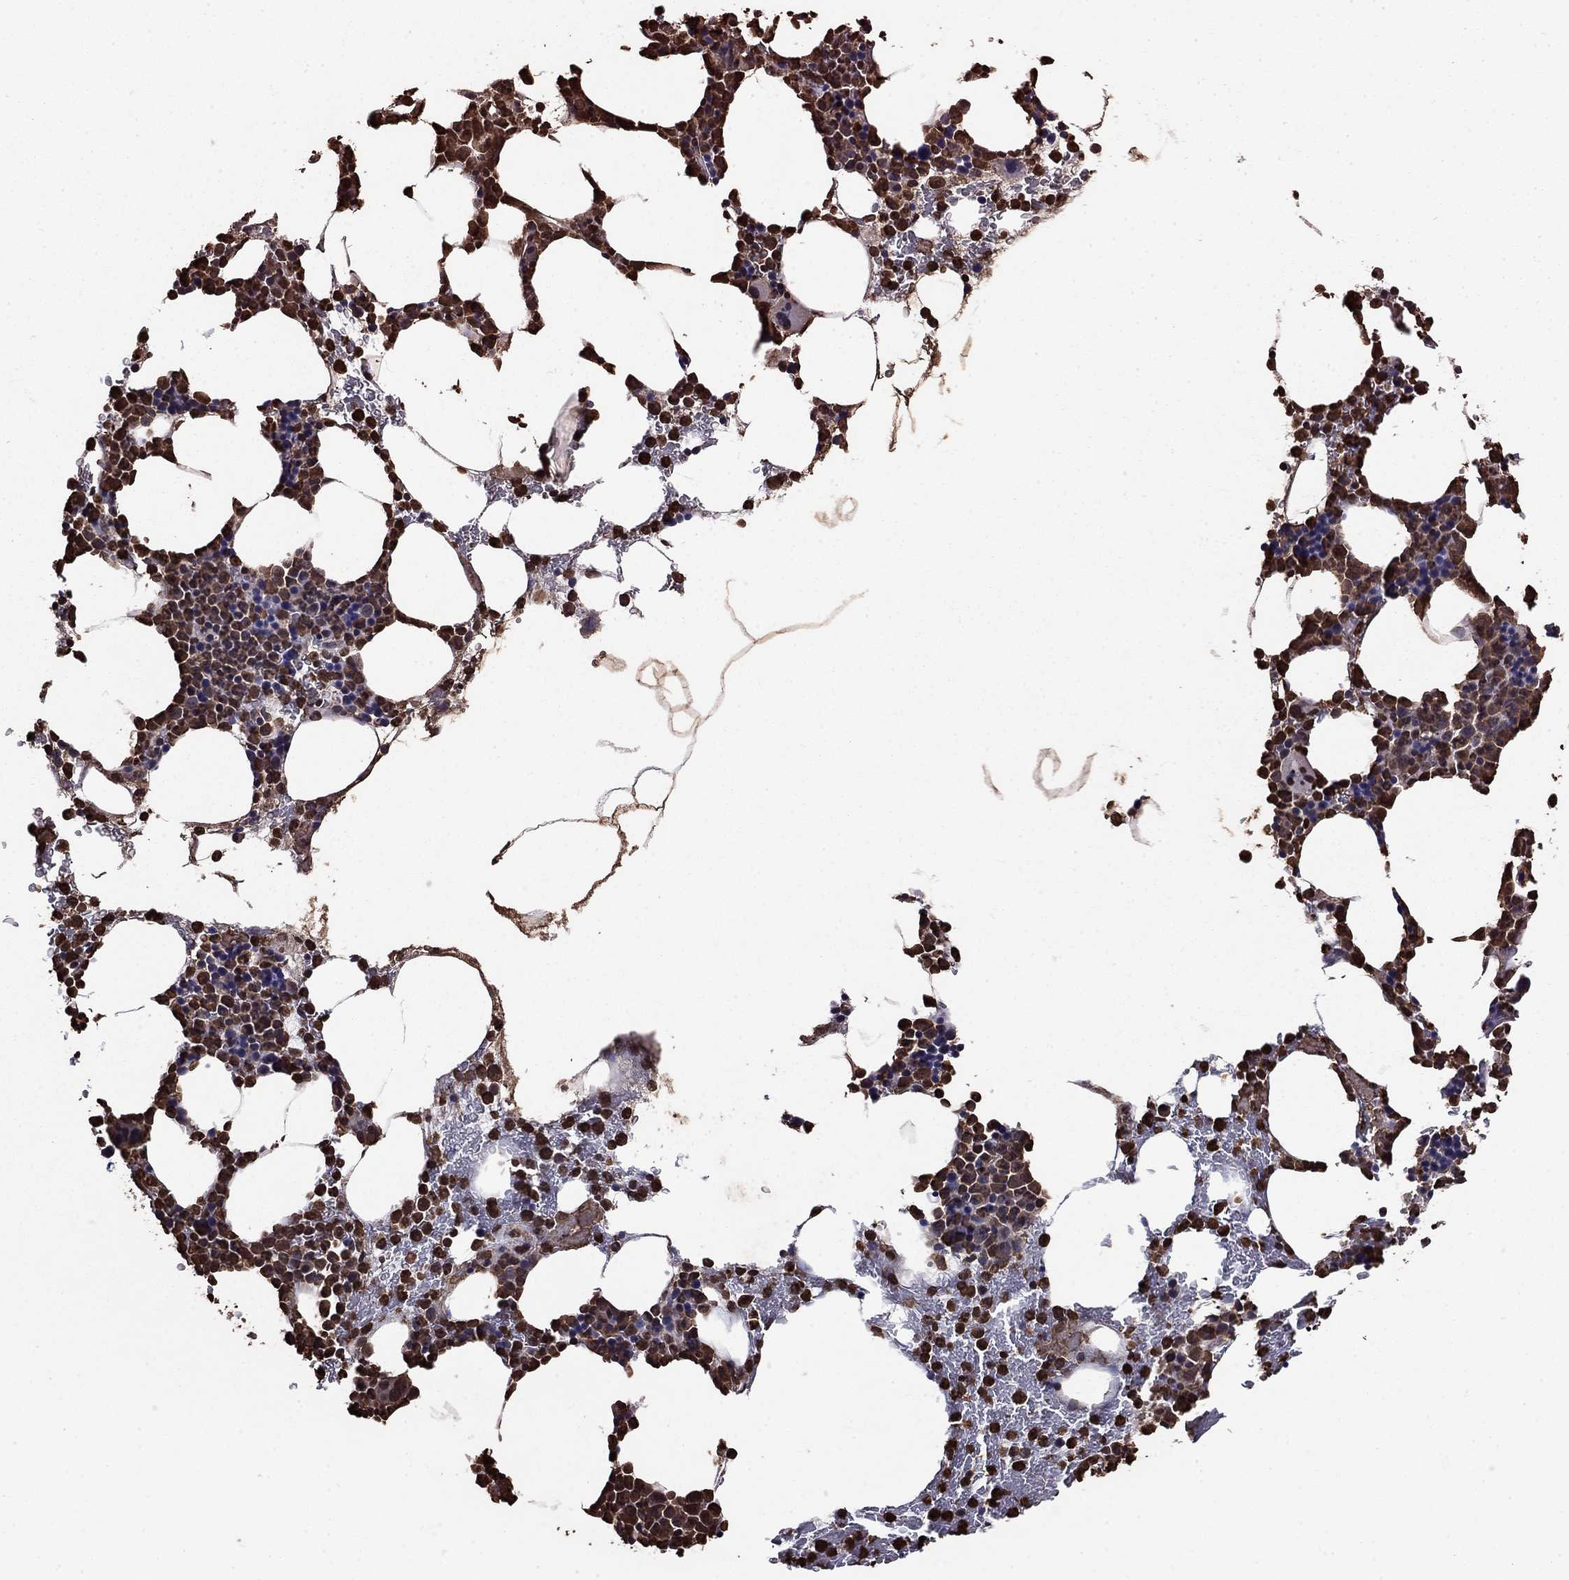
{"staining": {"intensity": "moderate", "quantity": "25%-75%", "location": "nuclear"}, "tissue": "bone marrow", "cell_type": "Hematopoietic cells", "image_type": "normal", "snomed": [{"axis": "morphology", "description": "Normal tissue, NOS"}, {"axis": "topography", "description": "Bone marrow"}], "caption": "Hematopoietic cells reveal moderate nuclear staining in approximately 25%-75% of cells in normal bone marrow.", "gene": "GAPDH", "patient": {"sex": "male", "age": 83}}